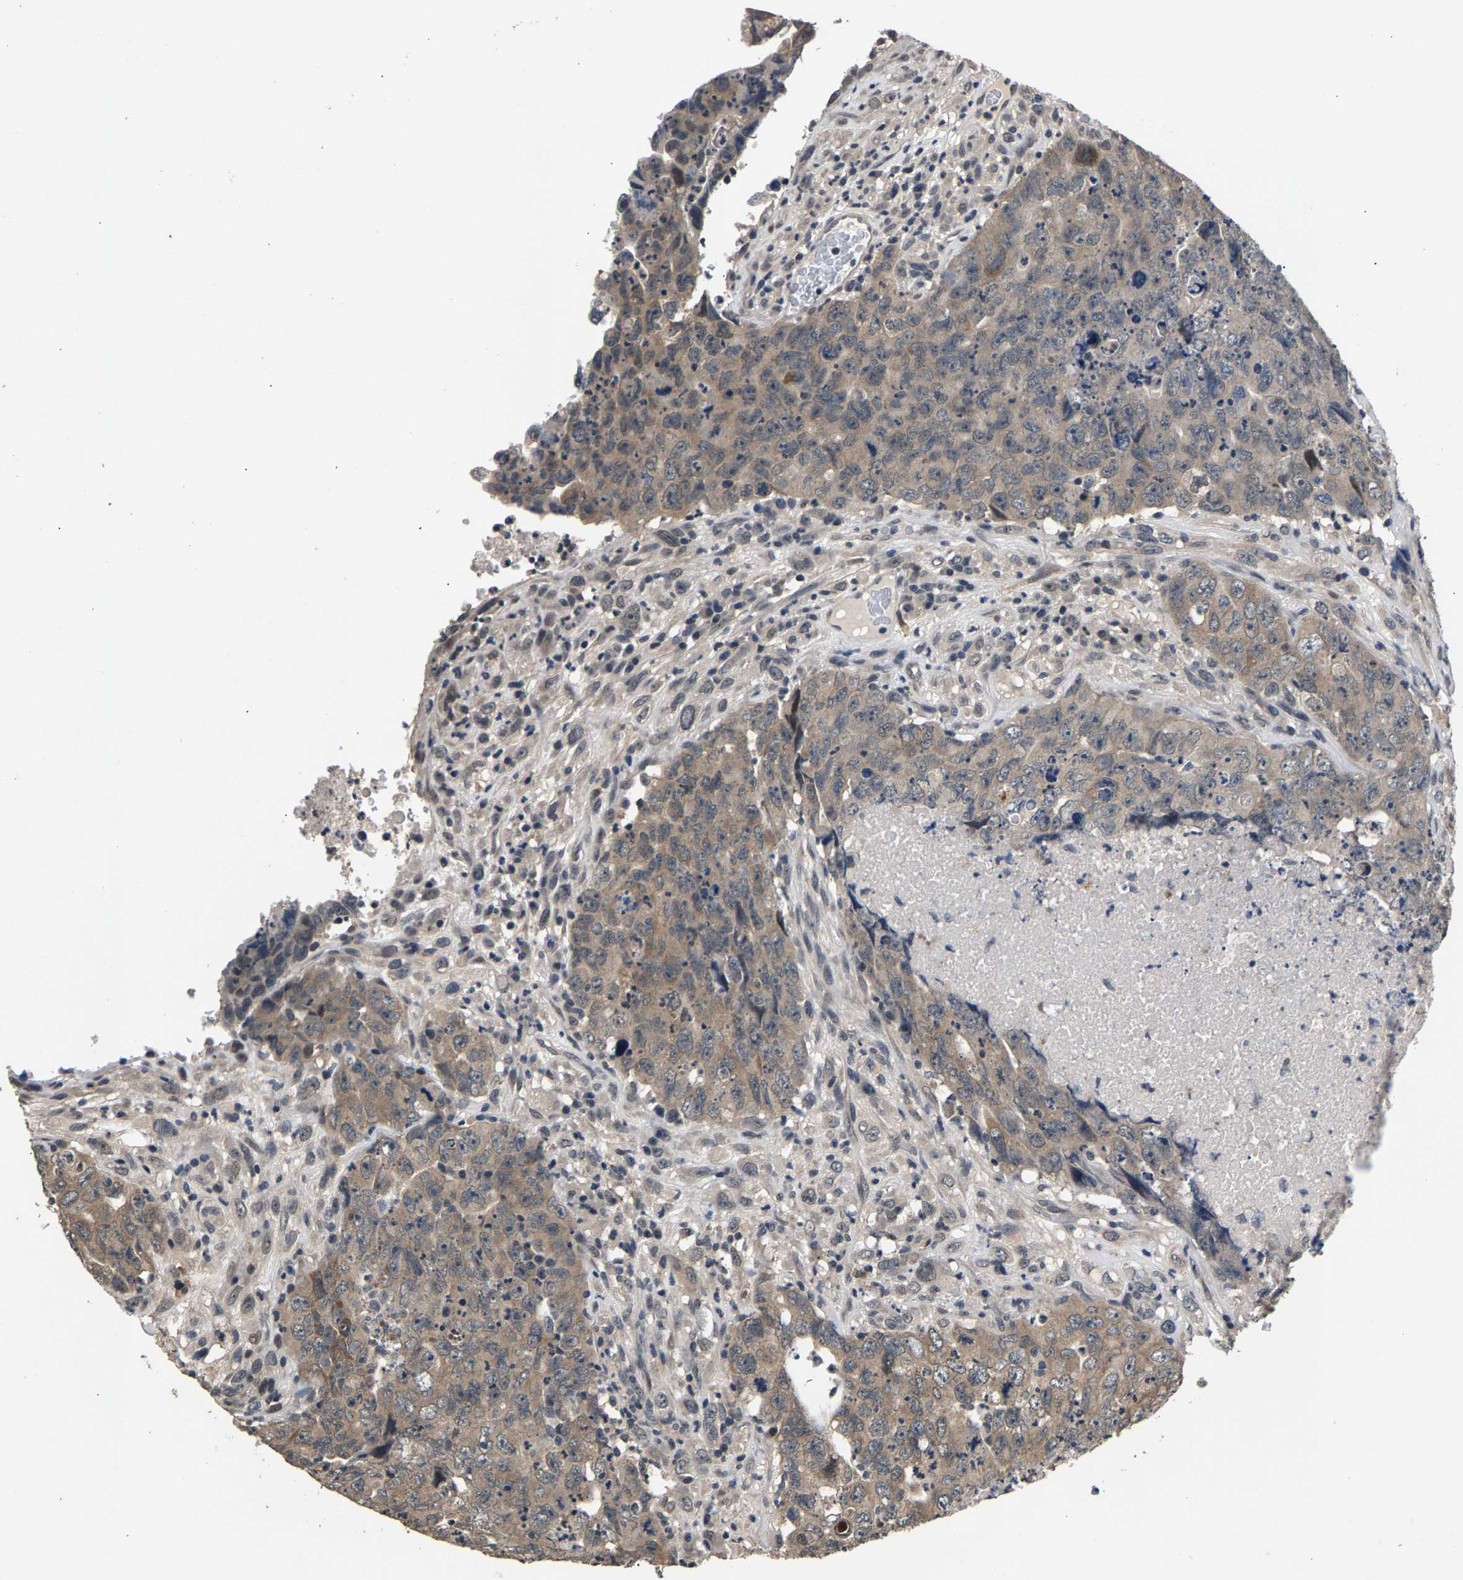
{"staining": {"intensity": "weak", "quantity": ">75%", "location": "cytoplasmic/membranous"}, "tissue": "testis cancer", "cell_type": "Tumor cells", "image_type": "cancer", "snomed": [{"axis": "morphology", "description": "Carcinoma, Embryonal, NOS"}, {"axis": "topography", "description": "Testis"}], "caption": "Testis cancer (embryonal carcinoma) tissue reveals weak cytoplasmic/membranous expression in about >75% of tumor cells, visualized by immunohistochemistry. (Stains: DAB (3,3'-diaminobenzidine) in brown, nuclei in blue, Microscopy: brightfield microscopy at high magnification).", "gene": "RBM33", "patient": {"sex": "male", "age": 32}}